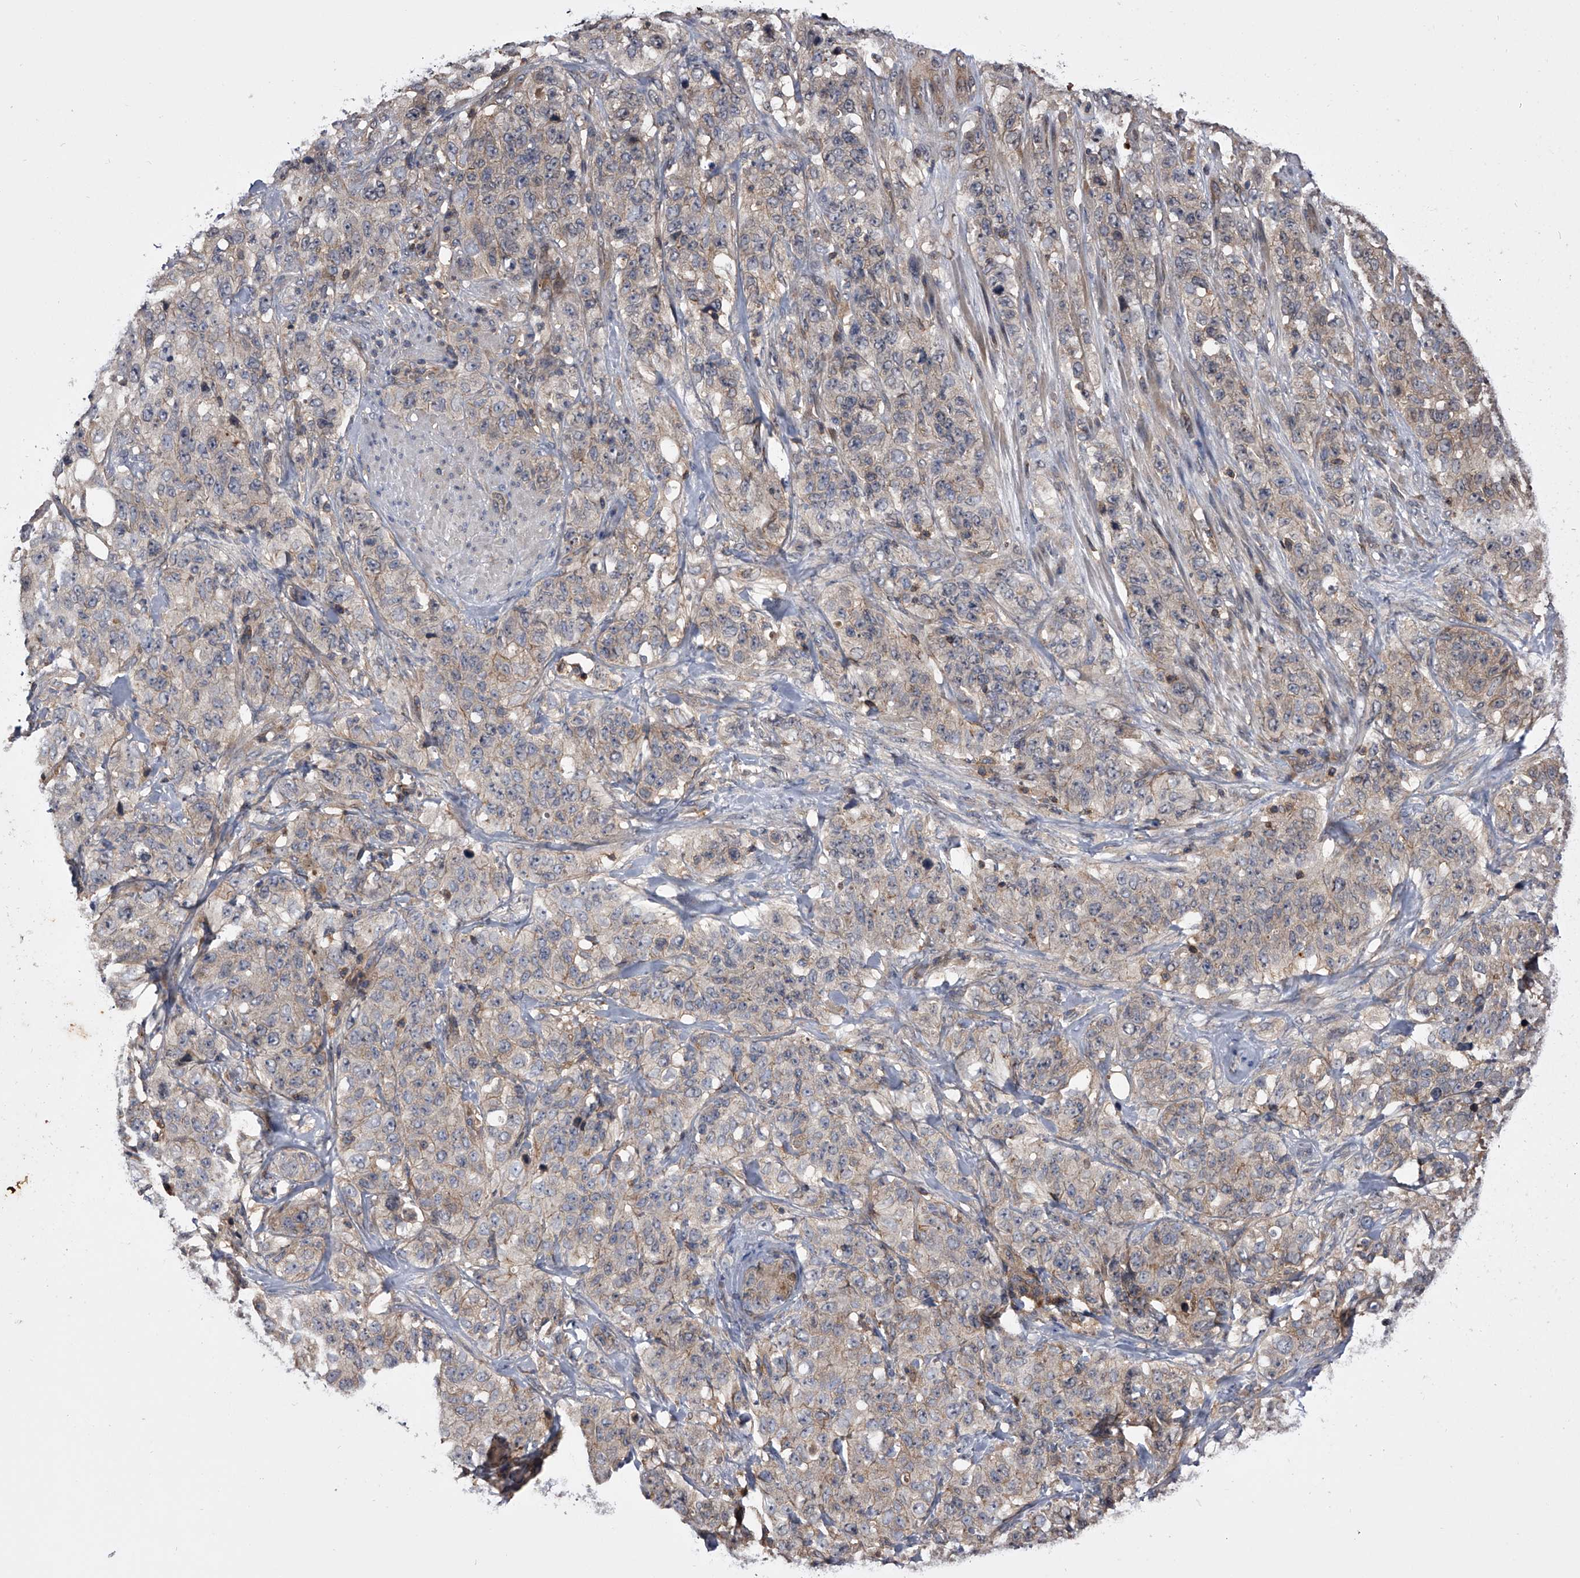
{"staining": {"intensity": "weak", "quantity": "25%-75%", "location": "cytoplasmic/membranous"}, "tissue": "stomach cancer", "cell_type": "Tumor cells", "image_type": "cancer", "snomed": [{"axis": "morphology", "description": "Adenocarcinoma, NOS"}, {"axis": "topography", "description": "Stomach"}], "caption": "Tumor cells exhibit low levels of weak cytoplasmic/membranous positivity in about 25%-75% of cells in human stomach cancer (adenocarcinoma). (DAB = brown stain, brightfield microscopy at high magnification).", "gene": "PAN3", "patient": {"sex": "male", "age": 48}}